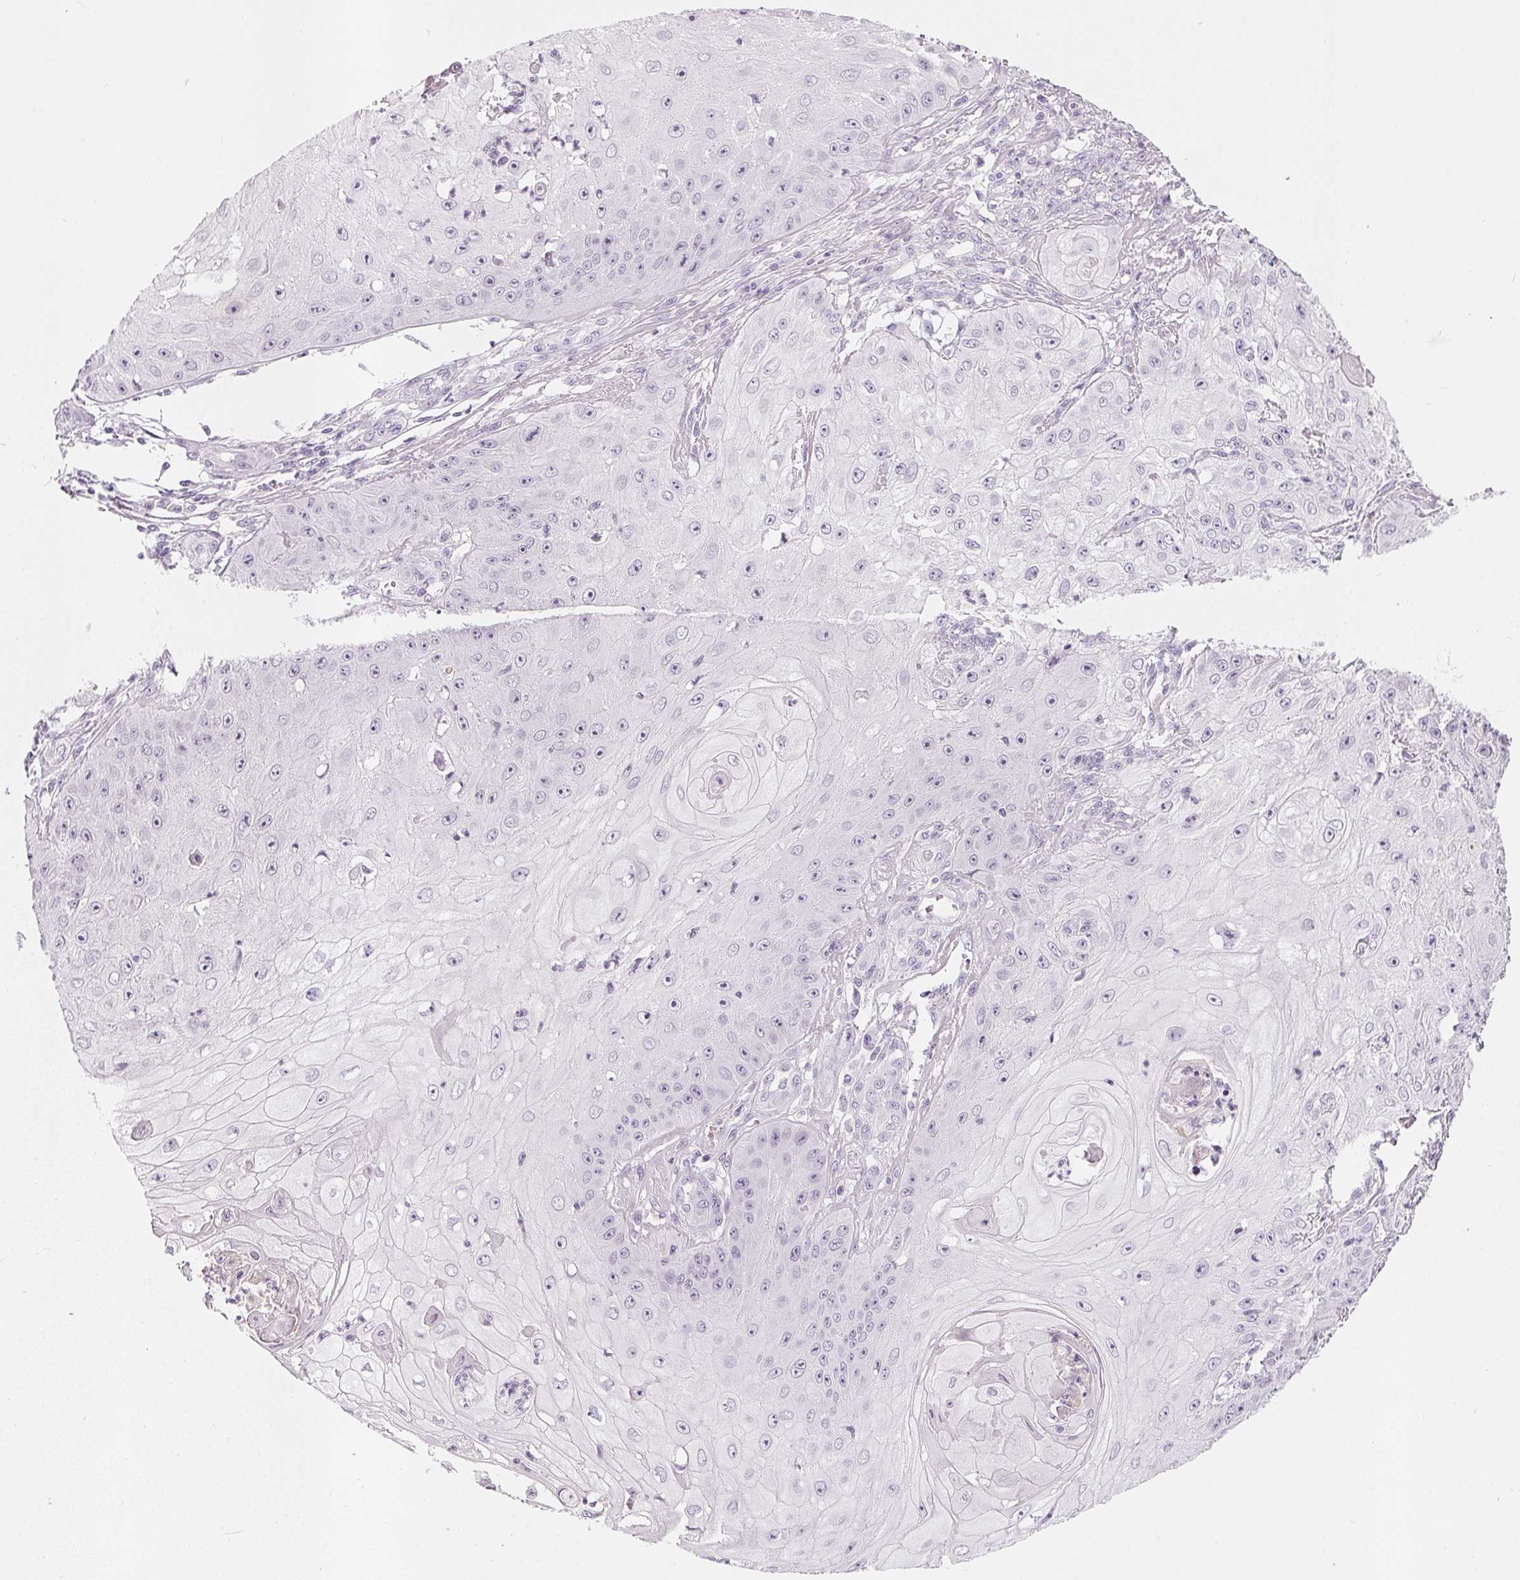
{"staining": {"intensity": "negative", "quantity": "none", "location": "none"}, "tissue": "skin cancer", "cell_type": "Tumor cells", "image_type": "cancer", "snomed": [{"axis": "morphology", "description": "Squamous cell carcinoma, NOS"}, {"axis": "topography", "description": "Skin"}], "caption": "Protein analysis of skin cancer demonstrates no significant expression in tumor cells.", "gene": "CHST4", "patient": {"sex": "male", "age": 70}}